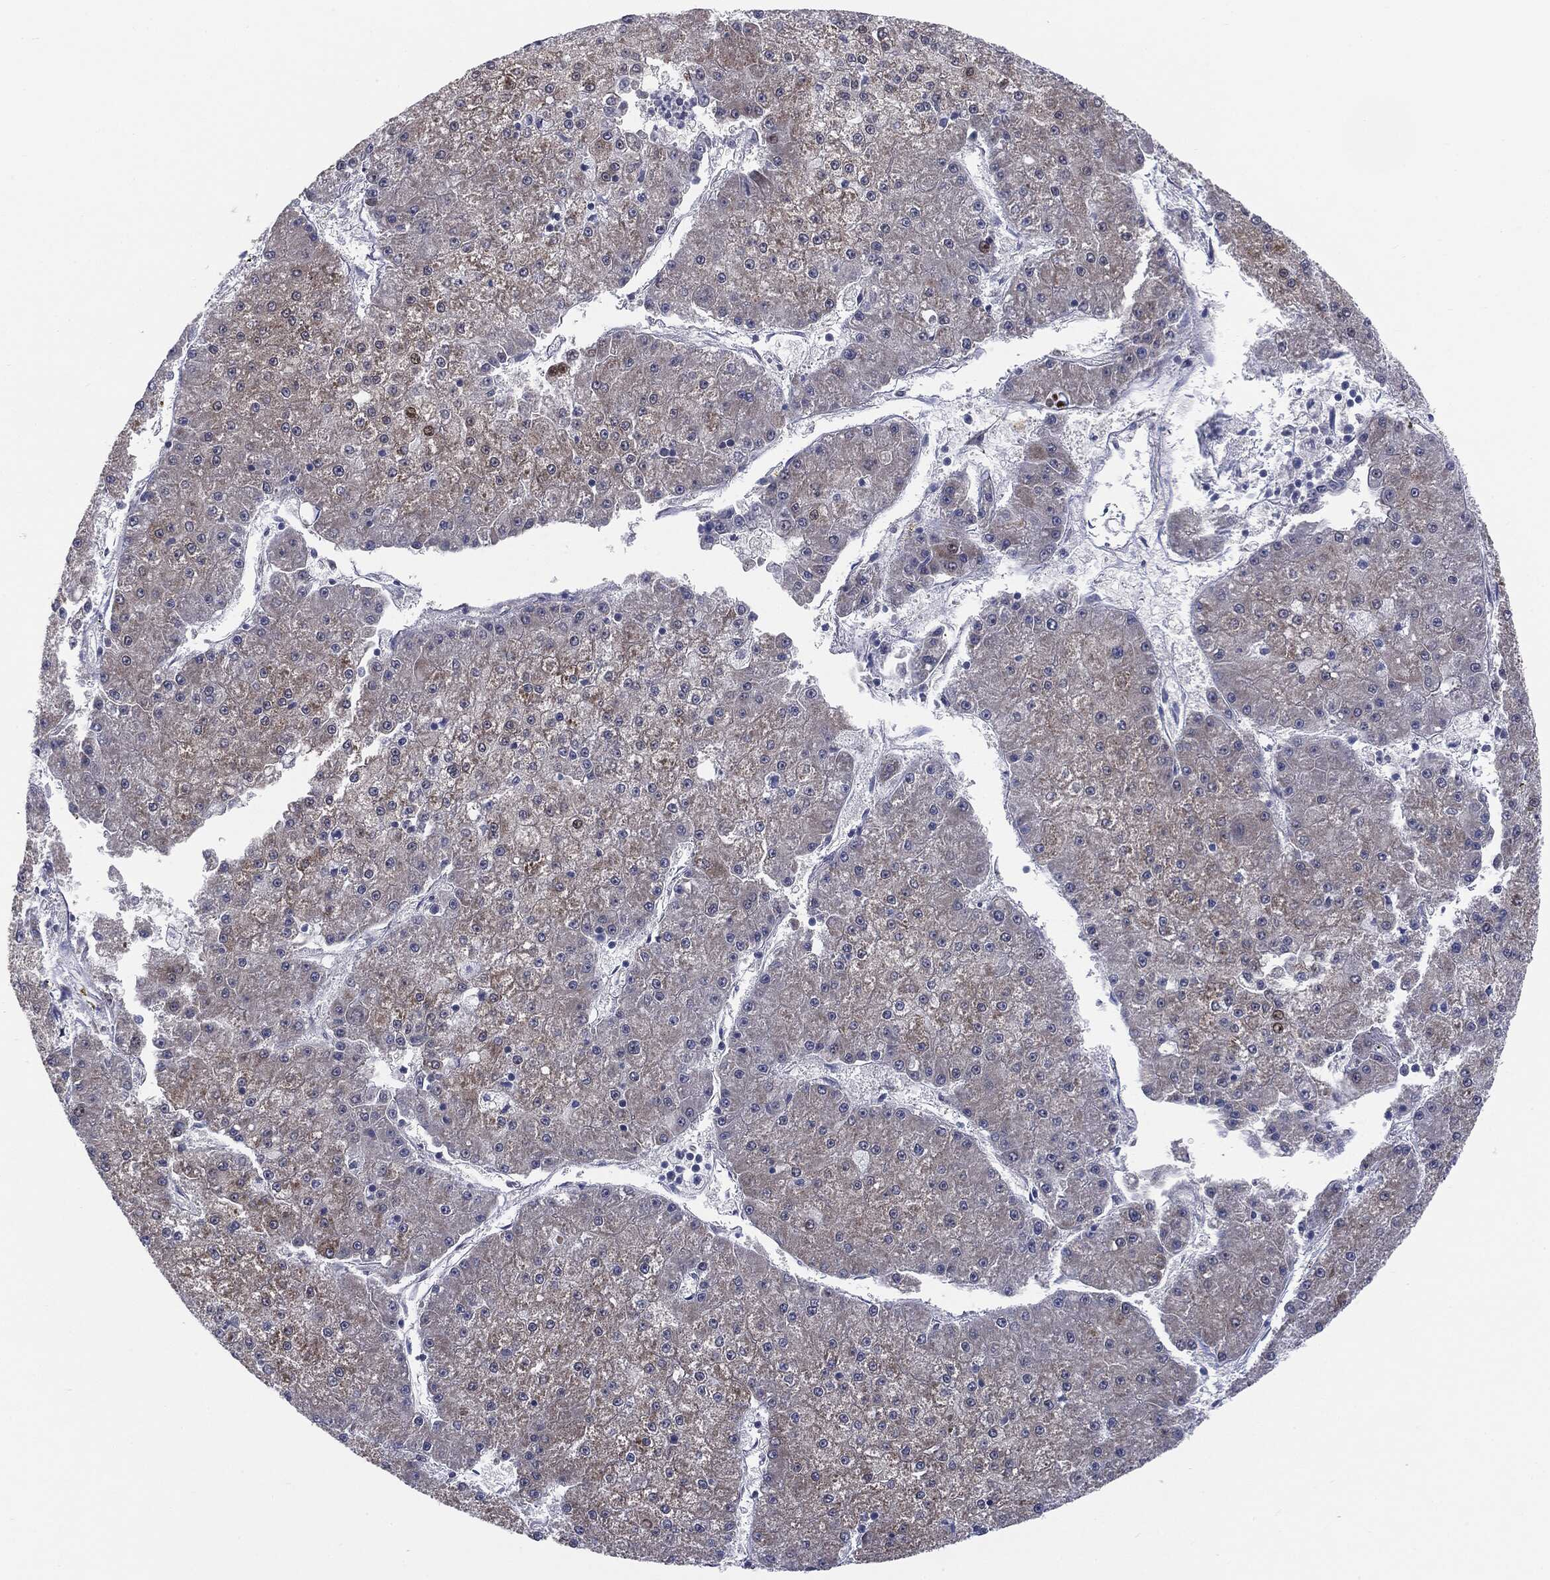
{"staining": {"intensity": "weak", "quantity": ">75%", "location": "cytoplasmic/membranous"}, "tissue": "liver cancer", "cell_type": "Tumor cells", "image_type": "cancer", "snomed": [{"axis": "morphology", "description": "Carcinoma, Hepatocellular, NOS"}, {"axis": "topography", "description": "Liver"}], "caption": "A brown stain highlights weak cytoplasmic/membranous positivity of a protein in liver cancer (hepatocellular carcinoma) tumor cells.", "gene": "KRT5", "patient": {"sex": "male", "age": 73}}